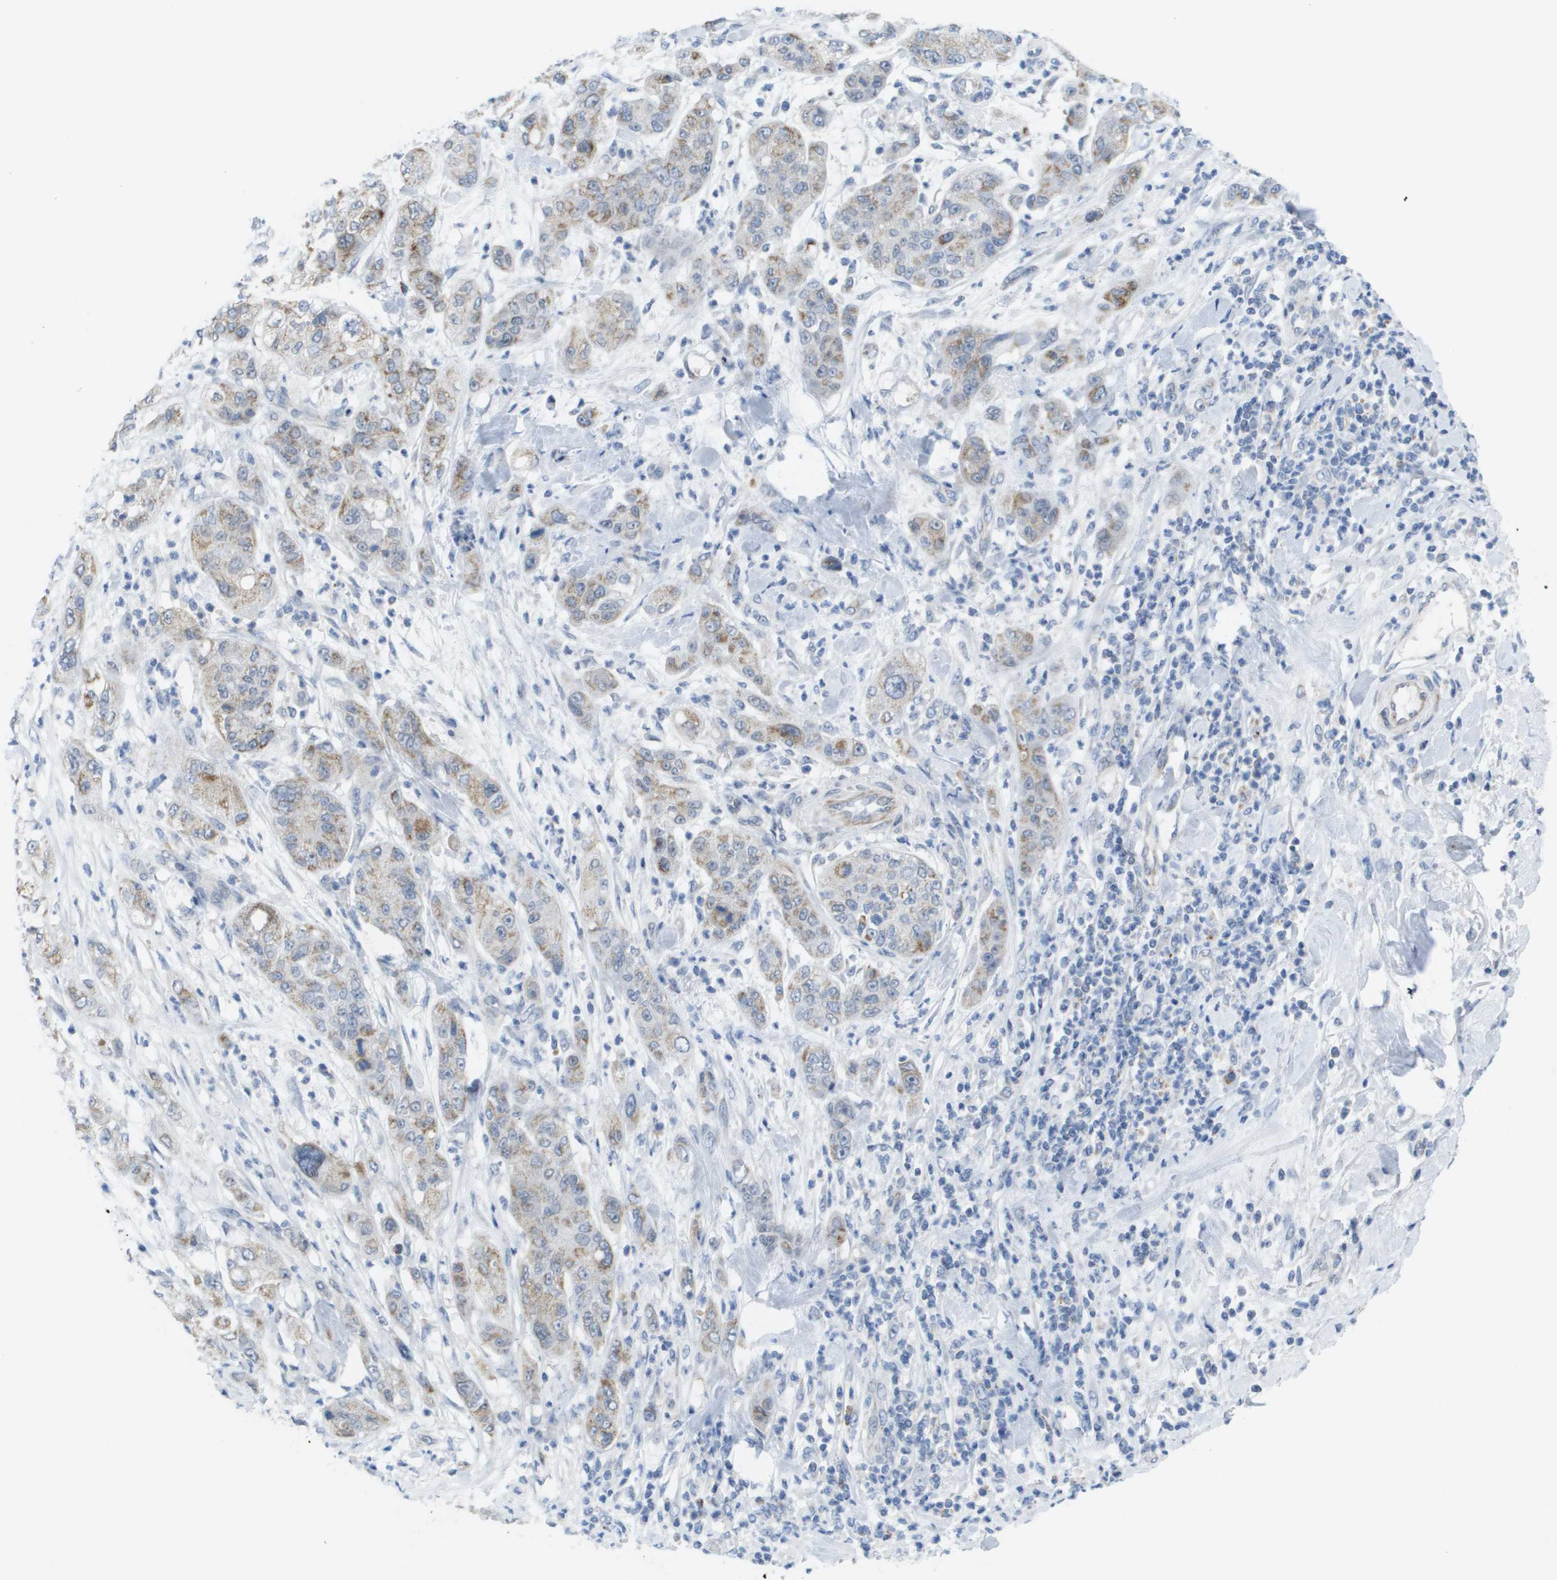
{"staining": {"intensity": "moderate", "quantity": "<25%", "location": "cytoplasmic/membranous"}, "tissue": "pancreatic cancer", "cell_type": "Tumor cells", "image_type": "cancer", "snomed": [{"axis": "morphology", "description": "Adenocarcinoma, NOS"}, {"axis": "topography", "description": "Pancreas"}], "caption": "Adenocarcinoma (pancreatic) stained with IHC exhibits moderate cytoplasmic/membranous staining in about <25% of tumor cells. The staining was performed using DAB (3,3'-diaminobenzidine), with brown indicating positive protein expression. Nuclei are stained blue with hematoxylin.", "gene": "TMEM223", "patient": {"sex": "female", "age": 78}}